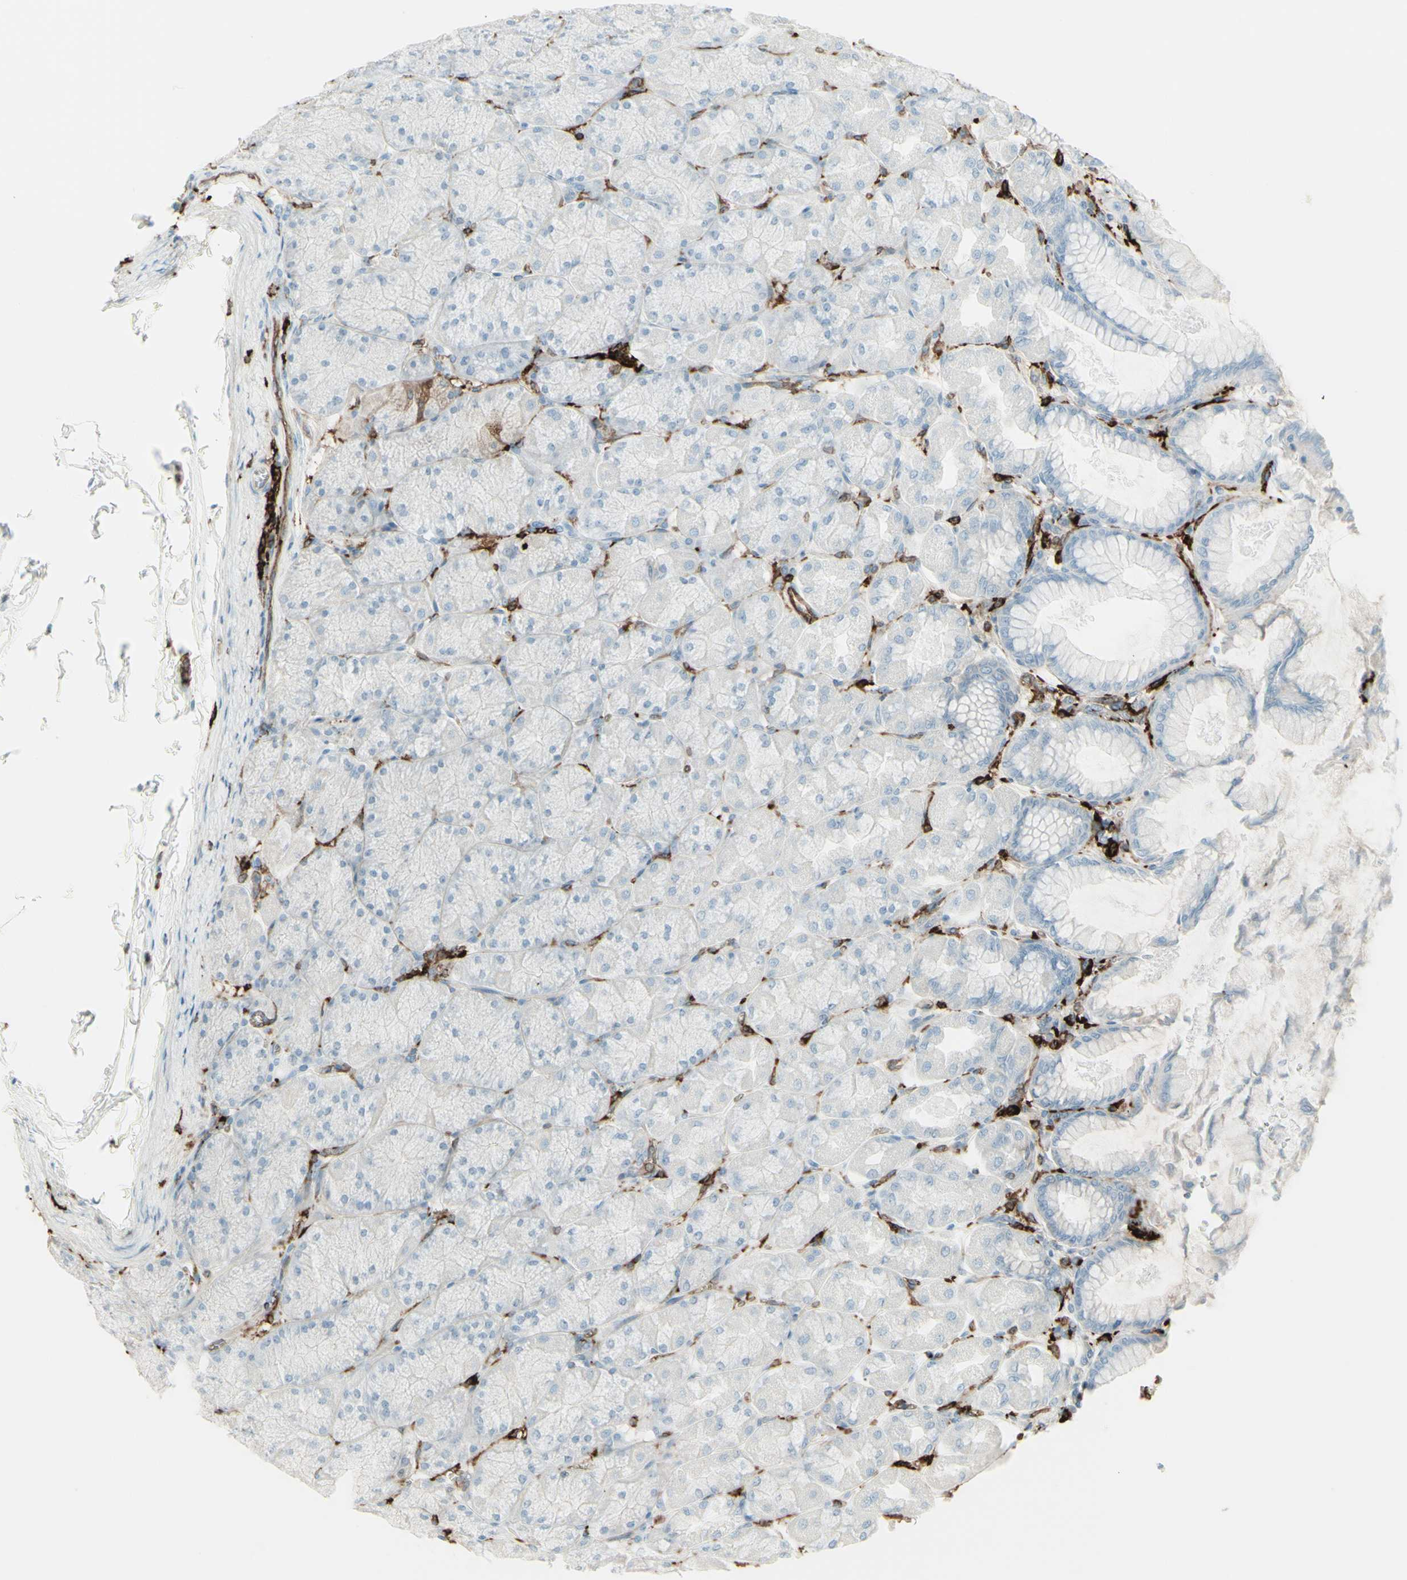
{"staining": {"intensity": "weak", "quantity": "<25%", "location": "cytoplasmic/membranous"}, "tissue": "stomach", "cell_type": "Glandular cells", "image_type": "normal", "snomed": [{"axis": "morphology", "description": "Normal tissue, NOS"}, {"axis": "topography", "description": "Stomach, upper"}], "caption": "This is an IHC image of unremarkable human stomach. There is no expression in glandular cells.", "gene": "HLA", "patient": {"sex": "female", "age": 56}}